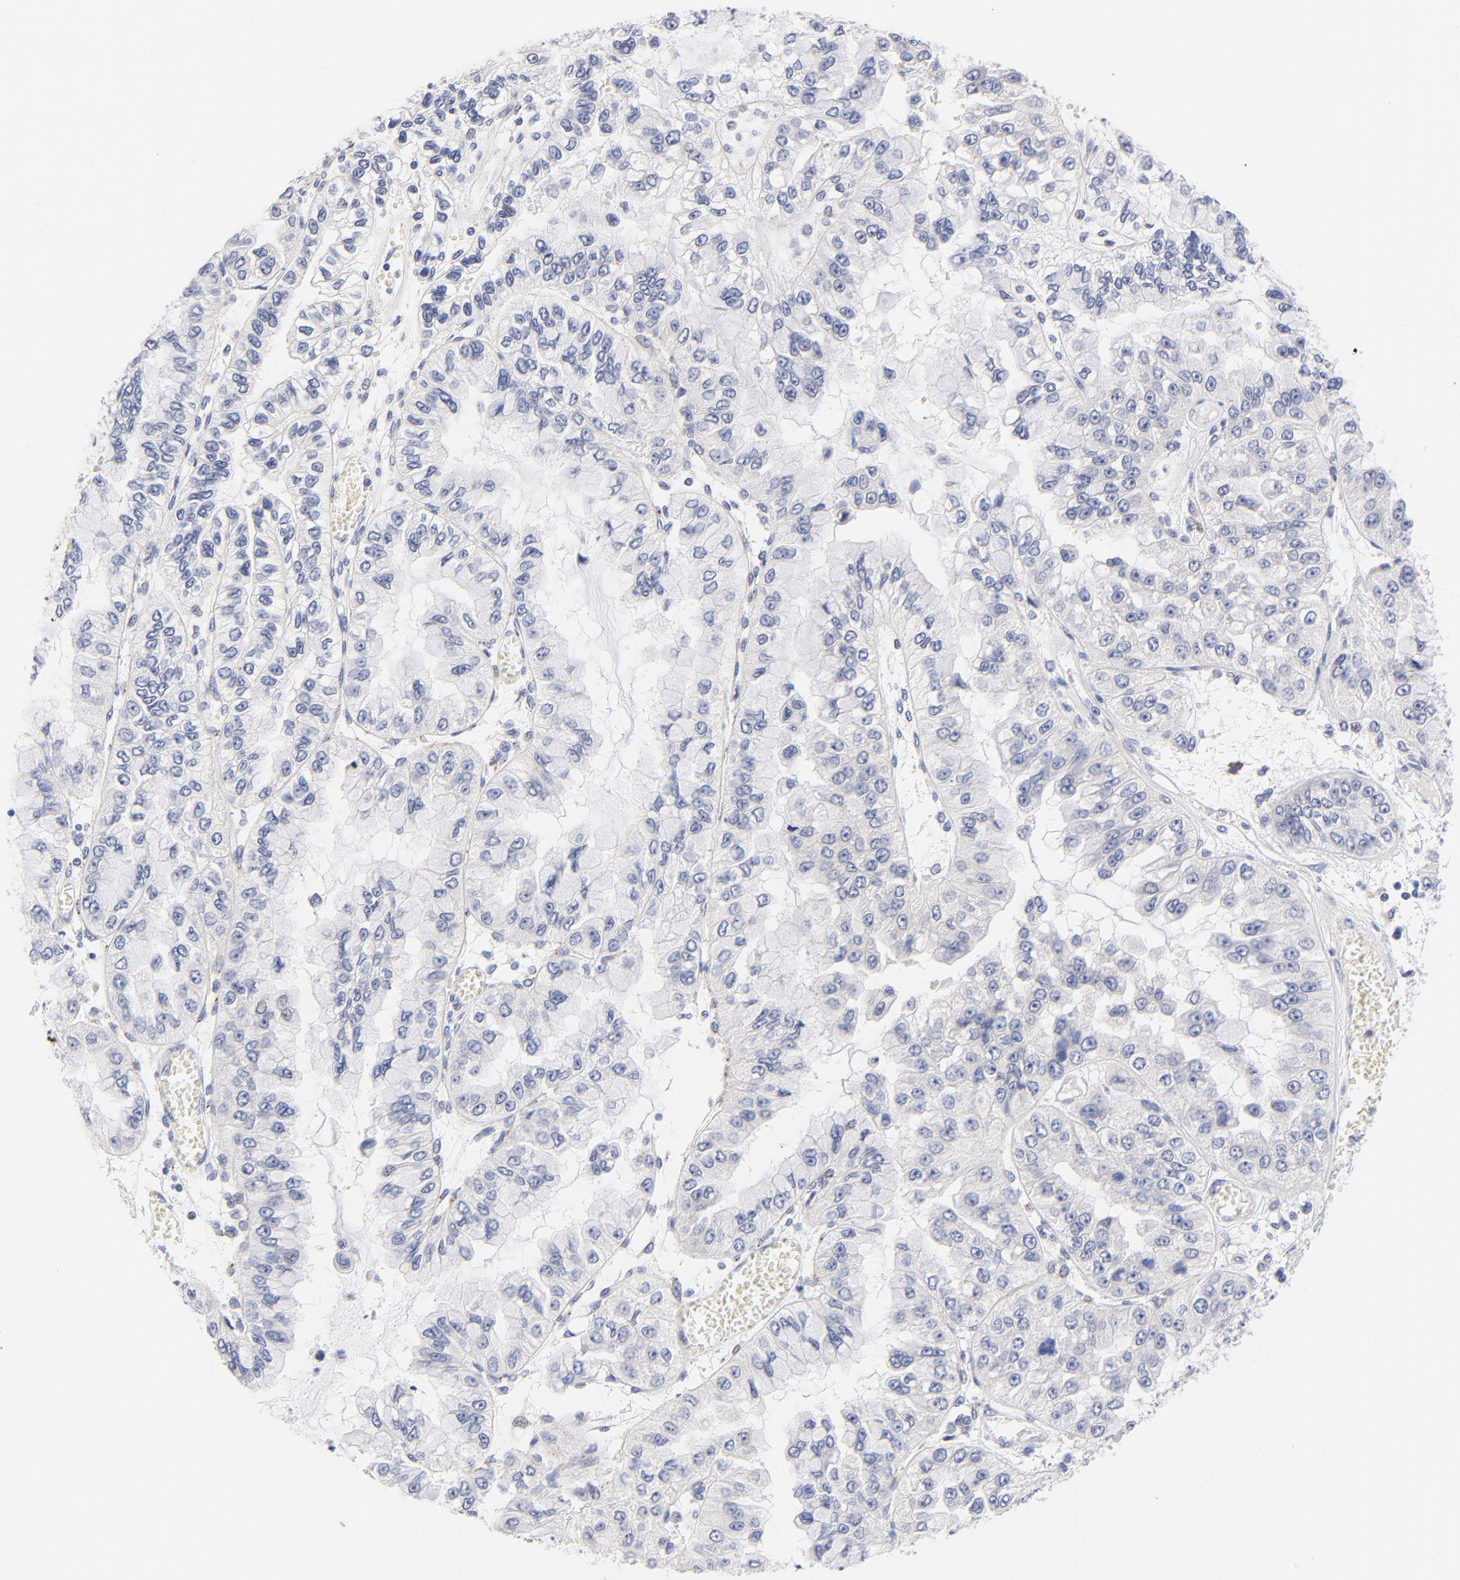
{"staining": {"intensity": "negative", "quantity": "none", "location": "none"}, "tissue": "liver cancer", "cell_type": "Tumor cells", "image_type": "cancer", "snomed": [{"axis": "morphology", "description": "Cholangiocarcinoma"}, {"axis": "topography", "description": "Liver"}], "caption": "High power microscopy histopathology image of an immunohistochemistry histopathology image of liver cancer, revealing no significant expression in tumor cells.", "gene": "AFF2", "patient": {"sex": "female", "age": 79}}